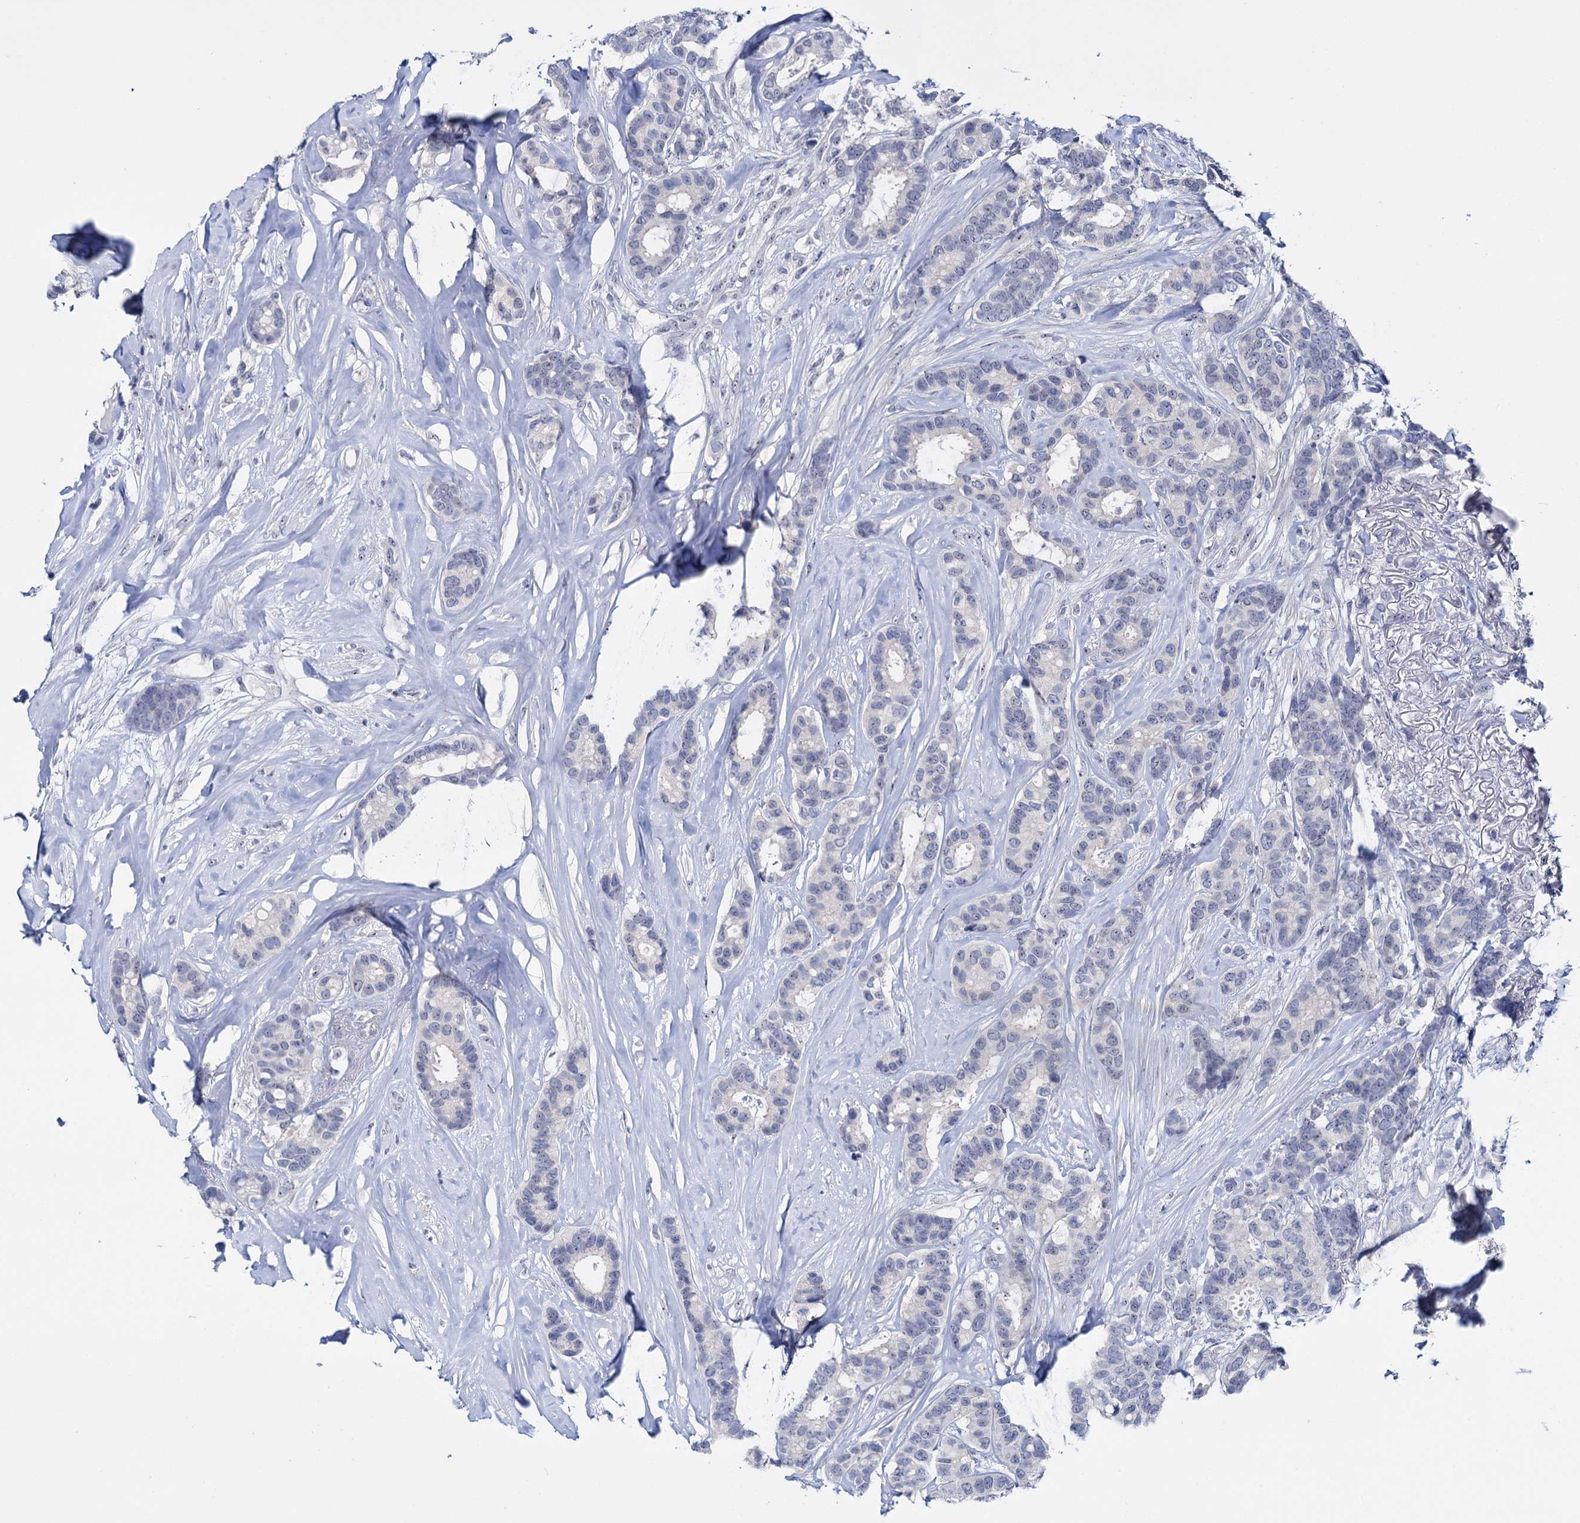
{"staining": {"intensity": "negative", "quantity": "none", "location": "none"}, "tissue": "breast cancer", "cell_type": "Tumor cells", "image_type": "cancer", "snomed": [{"axis": "morphology", "description": "Duct carcinoma"}, {"axis": "topography", "description": "Breast"}], "caption": "This is a photomicrograph of immunohistochemistry (IHC) staining of breast infiltrating ductal carcinoma, which shows no staining in tumor cells. (IHC, brightfield microscopy, high magnification).", "gene": "SFN", "patient": {"sex": "female", "age": 87}}